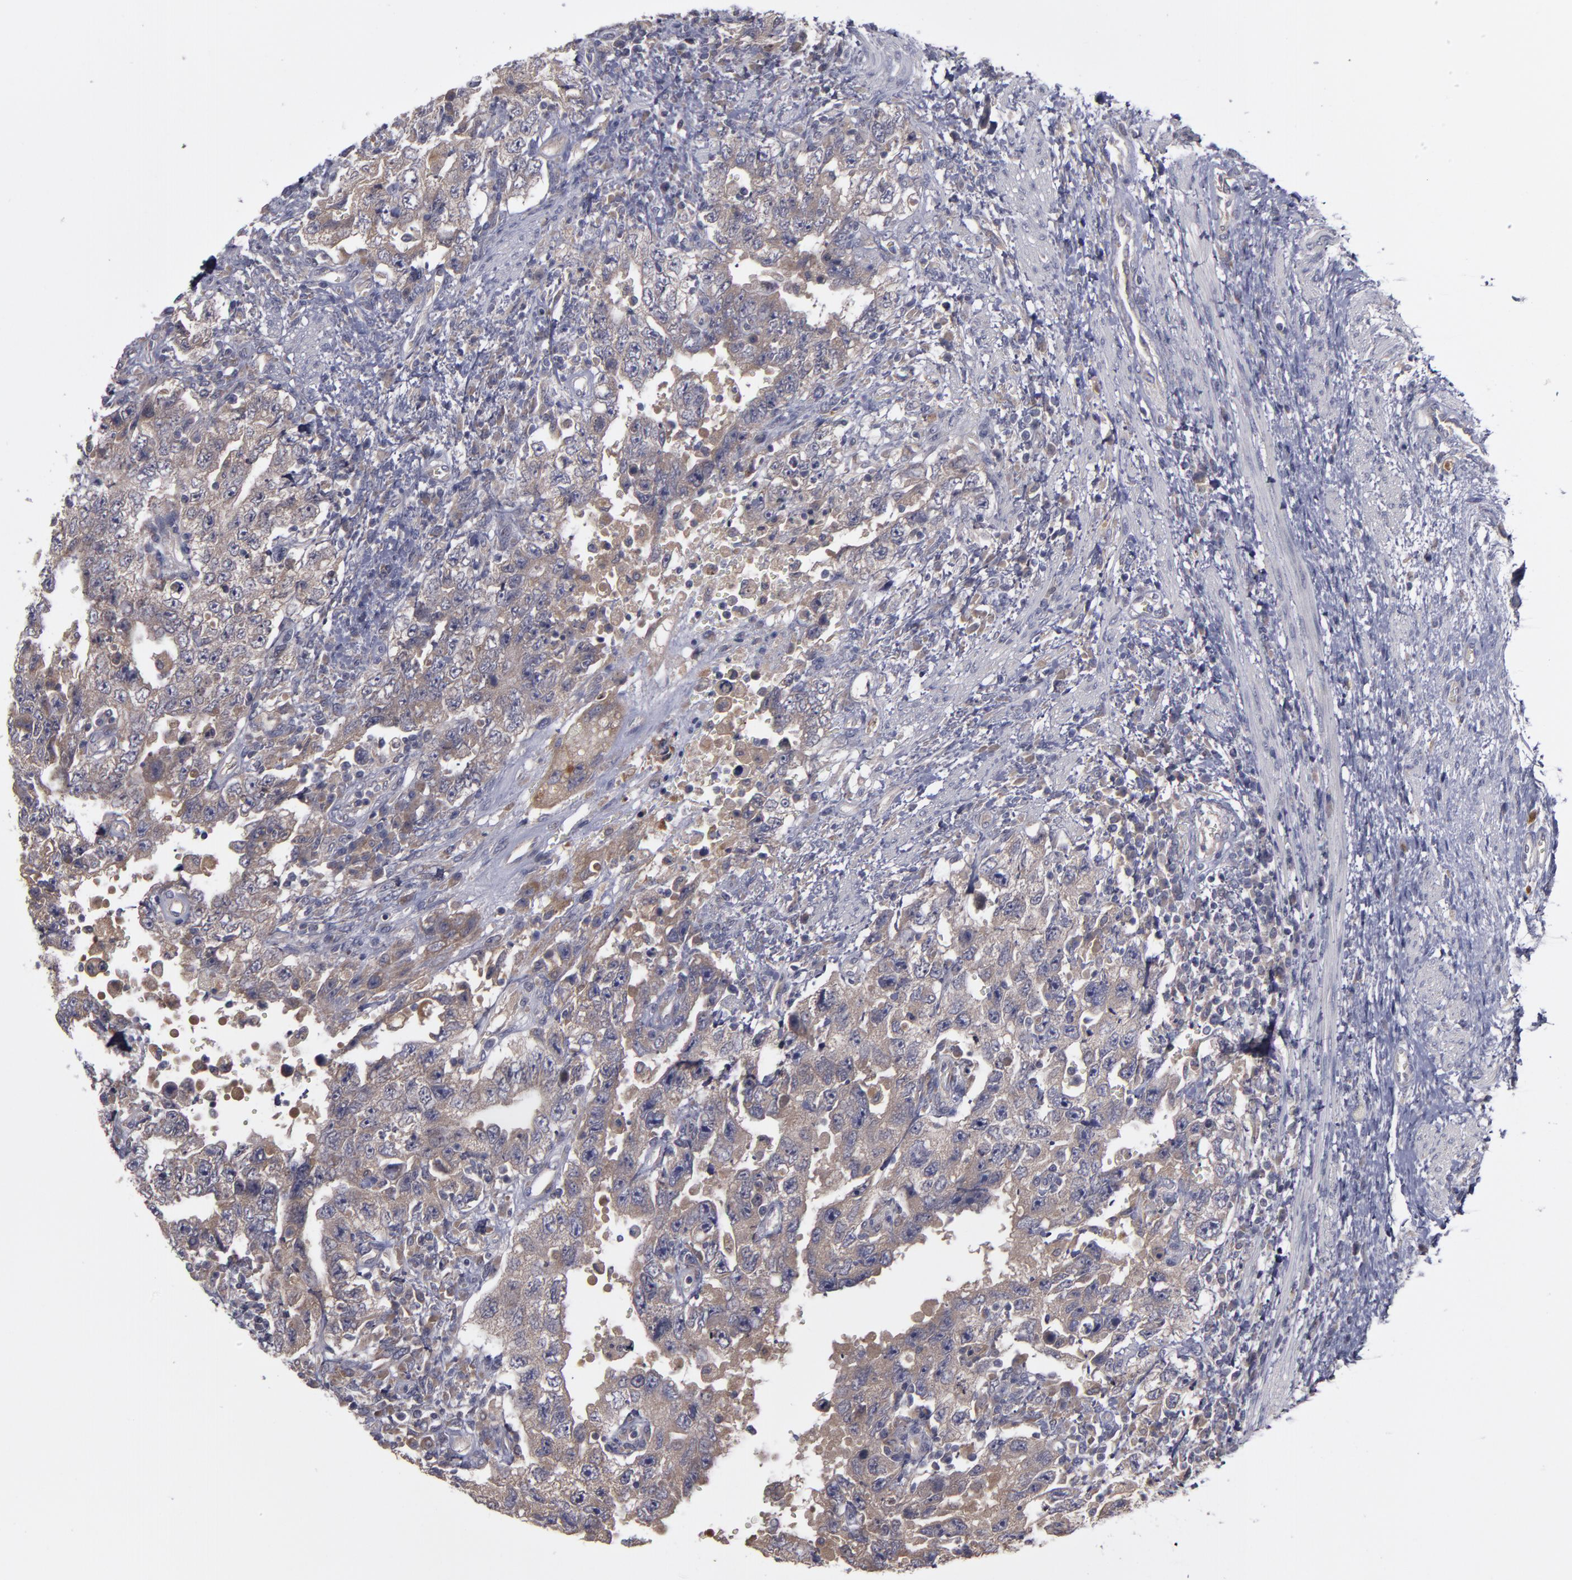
{"staining": {"intensity": "moderate", "quantity": ">75%", "location": "cytoplasmic/membranous"}, "tissue": "testis cancer", "cell_type": "Tumor cells", "image_type": "cancer", "snomed": [{"axis": "morphology", "description": "Carcinoma, Embryonal, NOS"}, {"axis": "topography", "description": "Testis"}], "caption": "Immunohistochemical staining of embryonal carcinoma (testis) demonstrates medium levels of moderate cytoplasmic/membranous expression in approximately >75% of tumor cells.", "gene": "MMP11", "patient": {"sex": "male", "age": 26}}